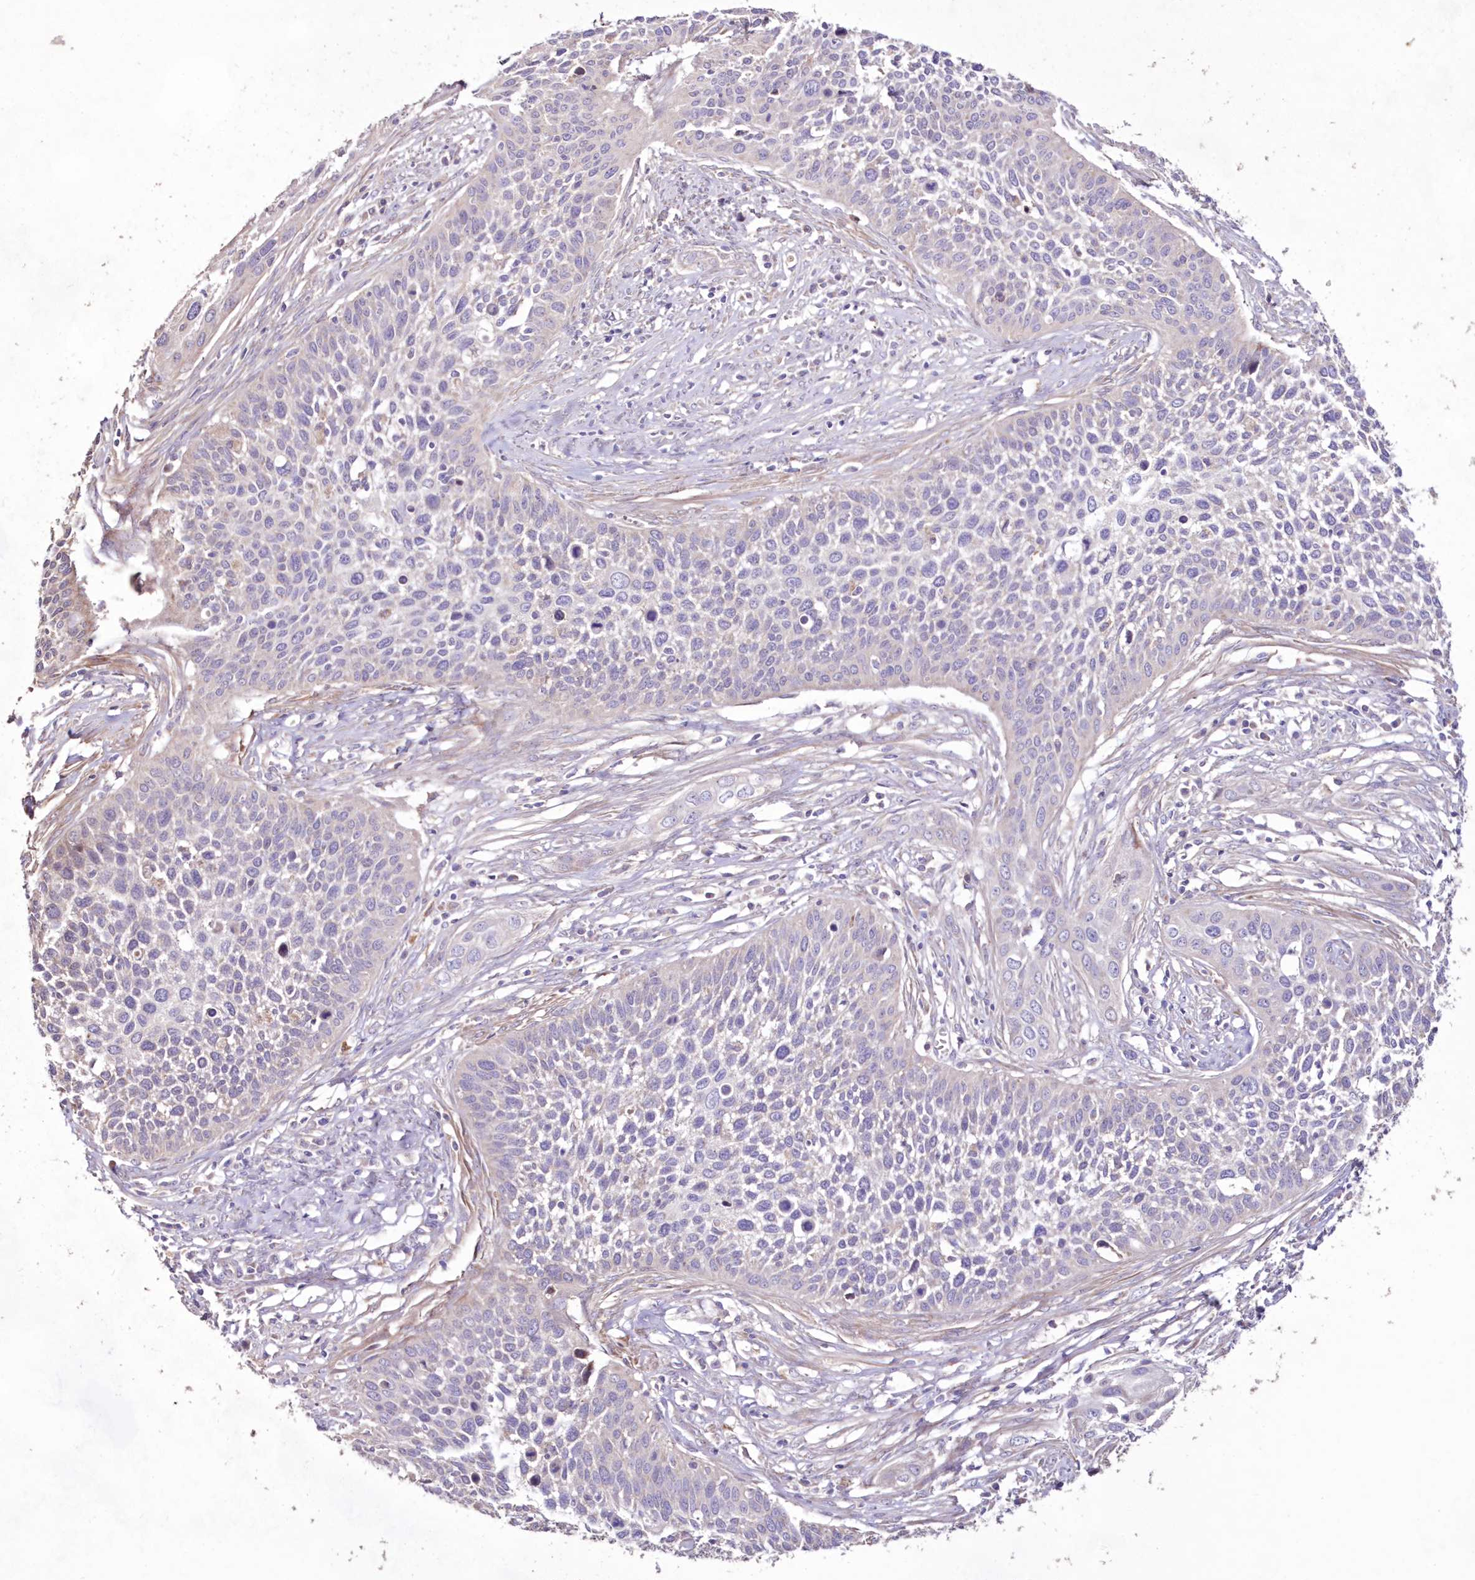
{"staining": {"intensity": "negative", "quantity": "none", "location": "none"}, "tissue": "cervical cancer", "cell_type": "Tumor cells", "image_type": "cancer", "snomed": [{"axis": "morphology", "description": "Squamous cell carcinoma, NOS"}, {"axis": "topography", "description": "Cervix"}], "caption": "The image displays no significant positivity in tumor cells of cervical cancer (squamous cell carcinoma).", "gene": "HADHB", "patient": {"sex": "female", "age": 34}}